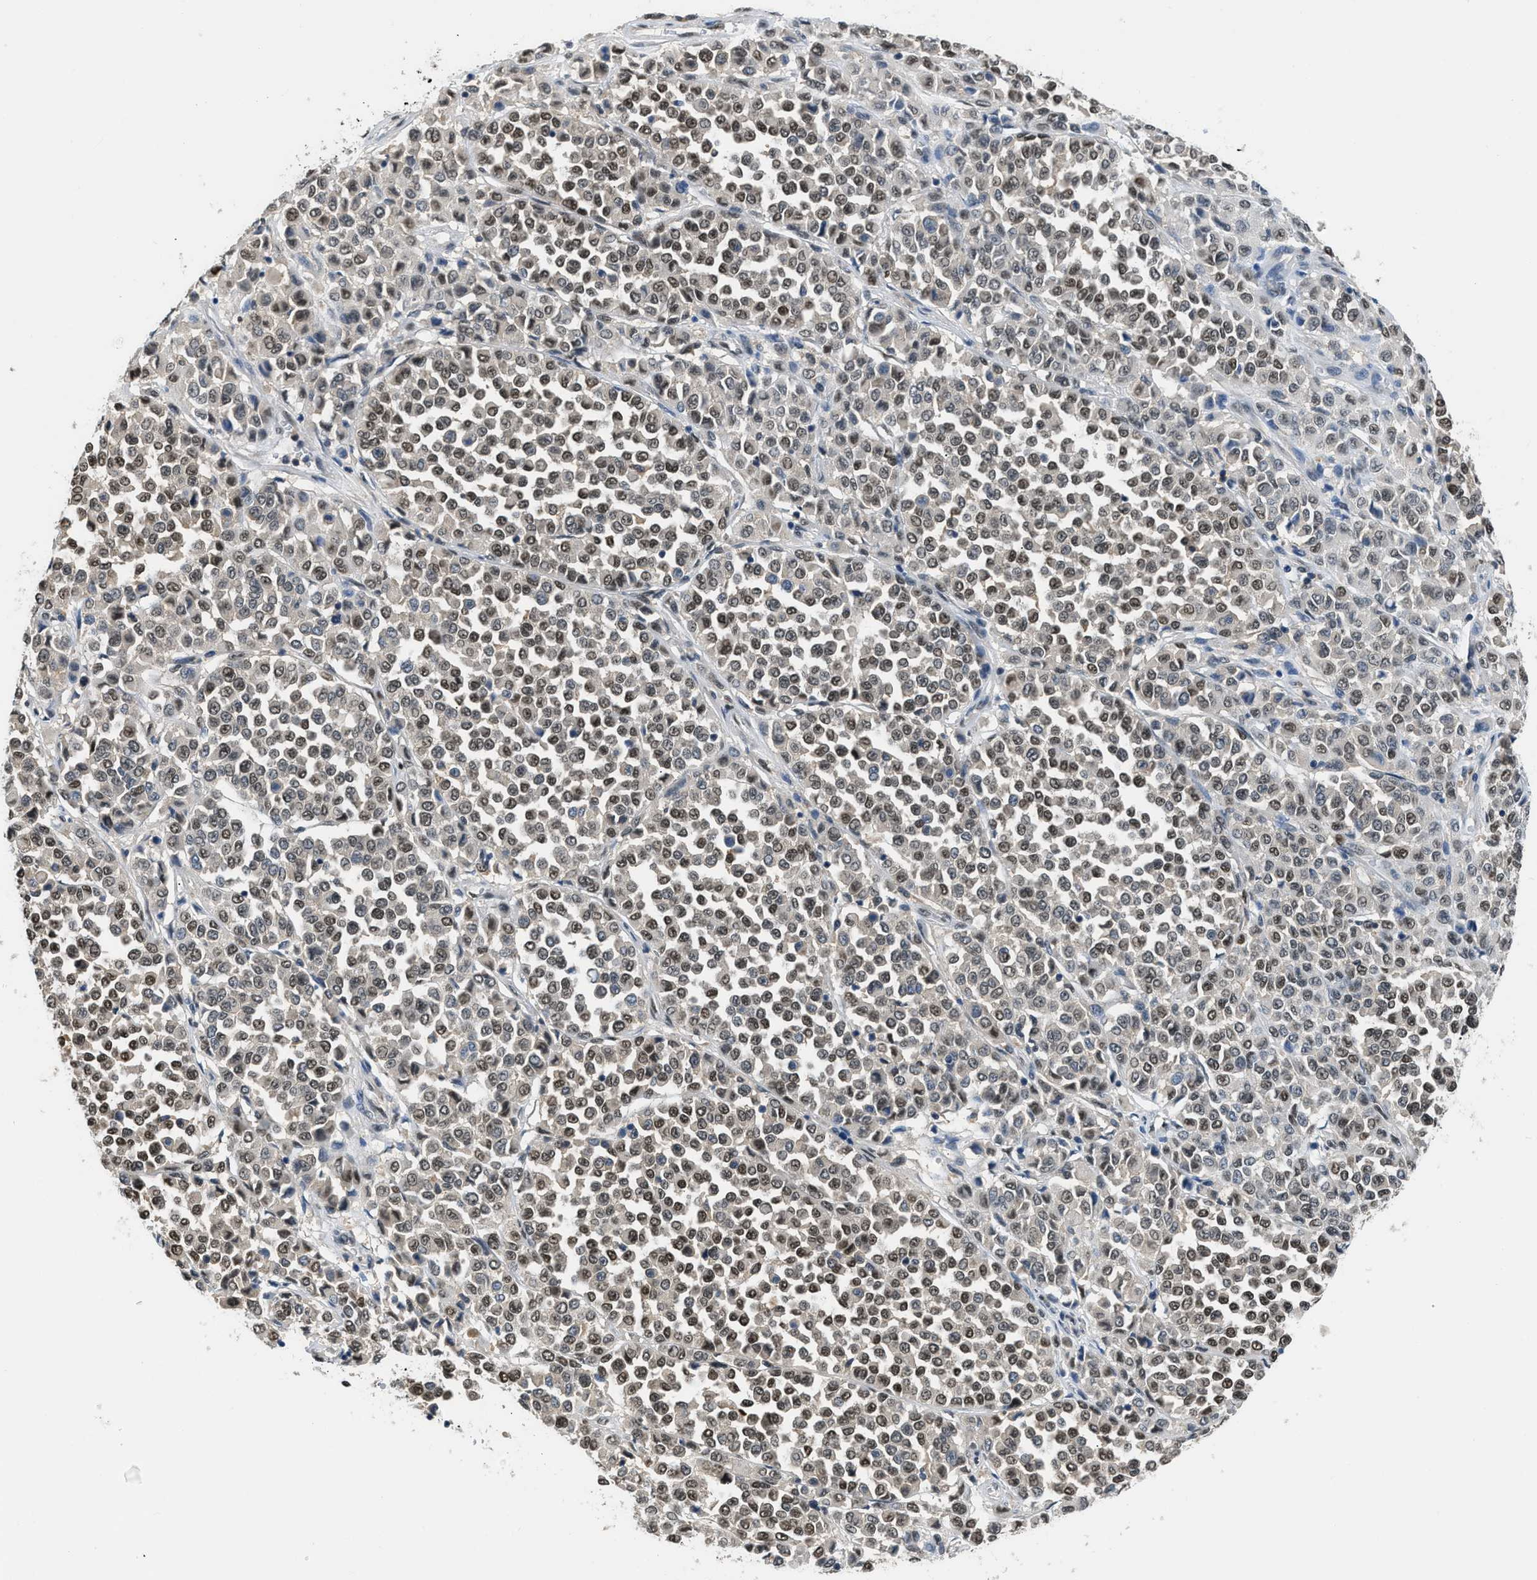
{"staining": {"intensity": "weak", "quantity": ">75%", "location": "nuclear"}, "tissue": "melanoma", "cell_type": "Tumor cells", "image_type": "cancer", "snomed": [{"axis": "morphology", "description": "Malignant melanoma, Metastatic site"}, {"axis": "topography", "description": "Pancreas"}], "caption": "IHC staining of malignant melanoma (metastatic site), which shows low levels of weak nuclear expression in about >75% of tumor cells indicating weak nuclear protein expression. The staining was performed using DAB (3,3'-diaminobenzidine) (brown) for protein detection and nuclei were counterstained in hematoxylin (blue).", "gene": "ALX1", "patient": {"sex": "female", "age": 30}}